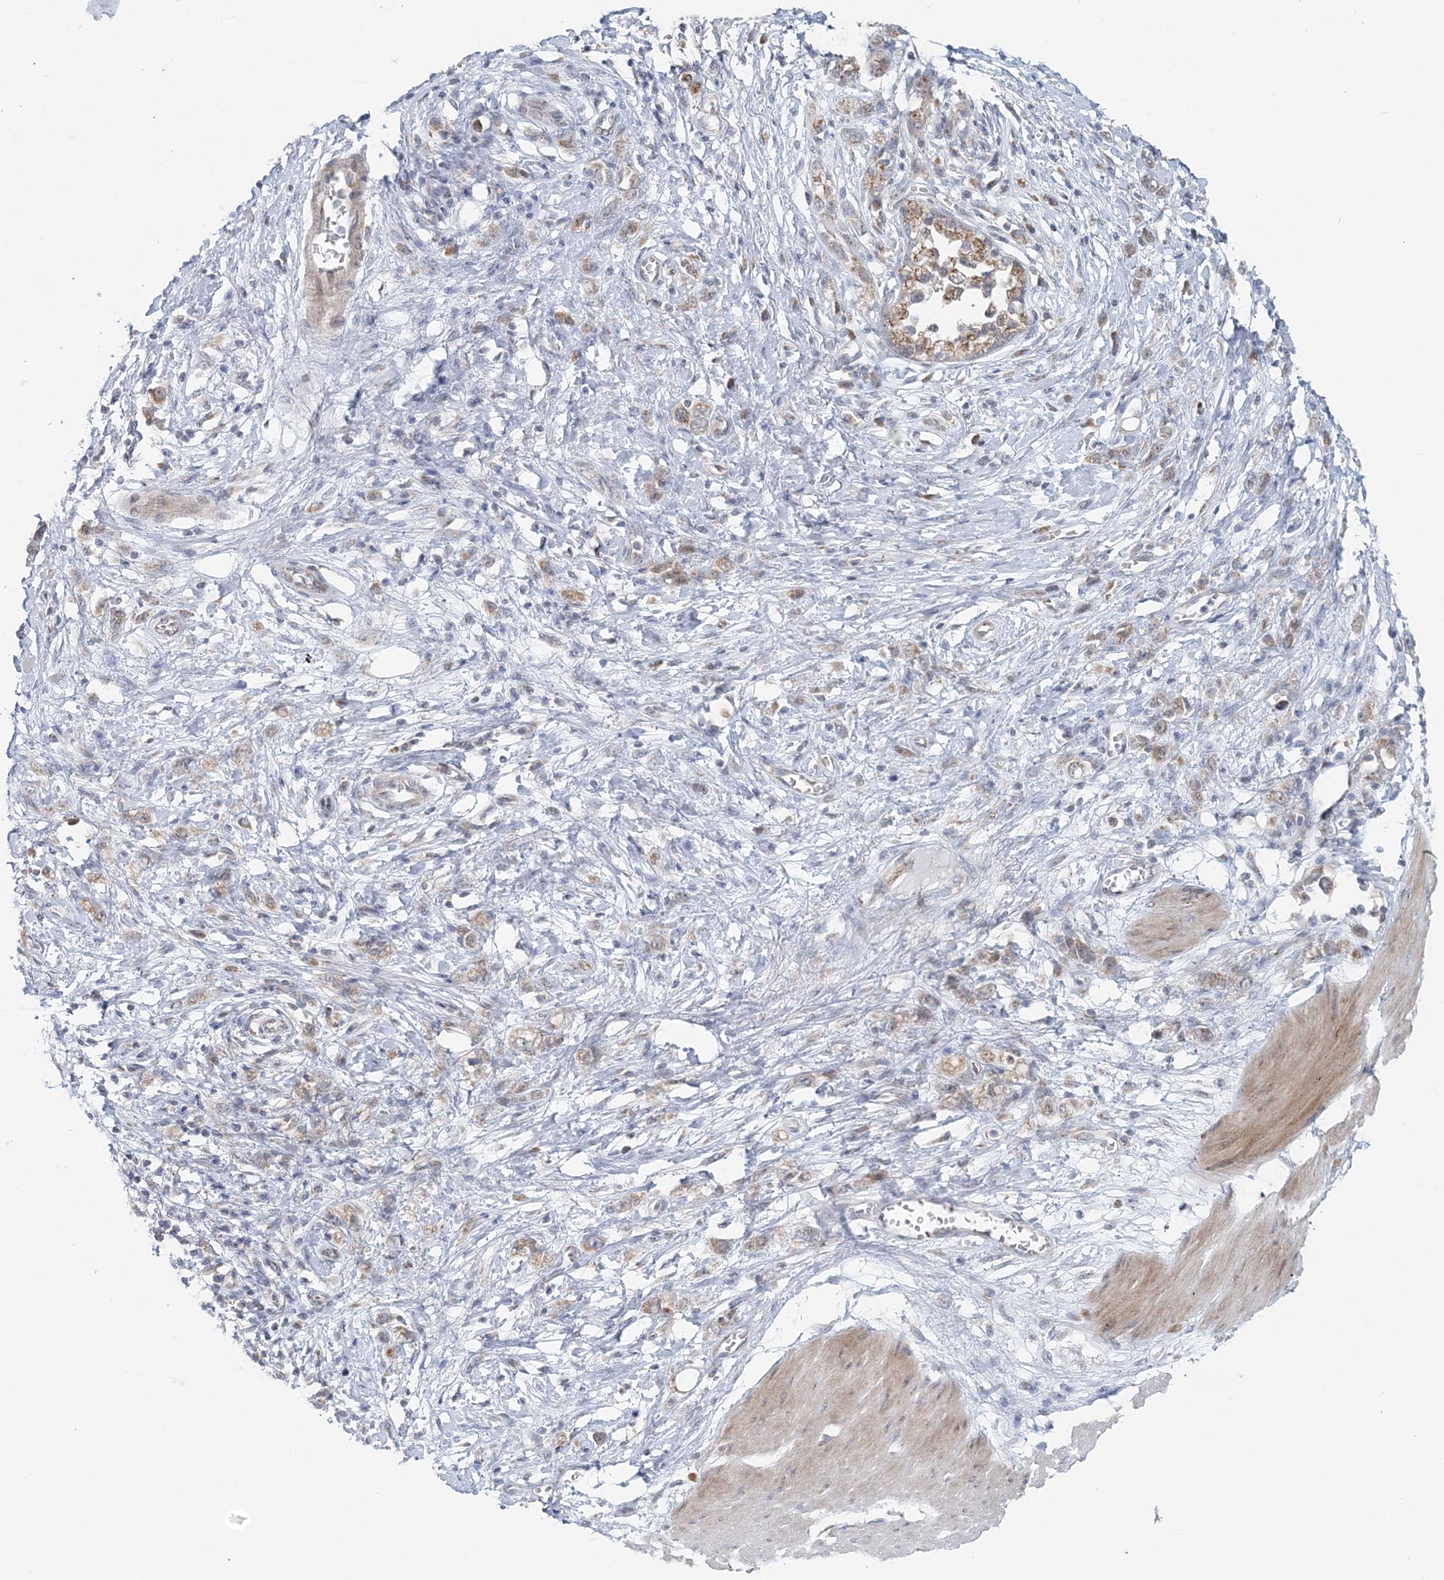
{"staining": {"intensity": "moderate", "quantity": ">75%", "location": "cytoplasmic/membranous"}, "tissue": "stomach cancer", "cell_type": "Tumor cells", "image_type": "cancer", "snomed": [{"axis": "morphology", "description": "Adenocarcinoma, NOS"}, {"axis": "topography", "description": "Stomach"}], "caption": "Immunohistochemistry (IHC) image of neoplastic tissue: adenocarcinoma (stomach) stained using immunohistochemistry (IHC) displays medium levels of moderate protein expression localized specifically in the cytoplasmic/membranous of tumor cells, appearing as a cytoplasmic/membranous brown color.", "gene": "RNF150", "patient": {"sex": "female", "age": 76}}